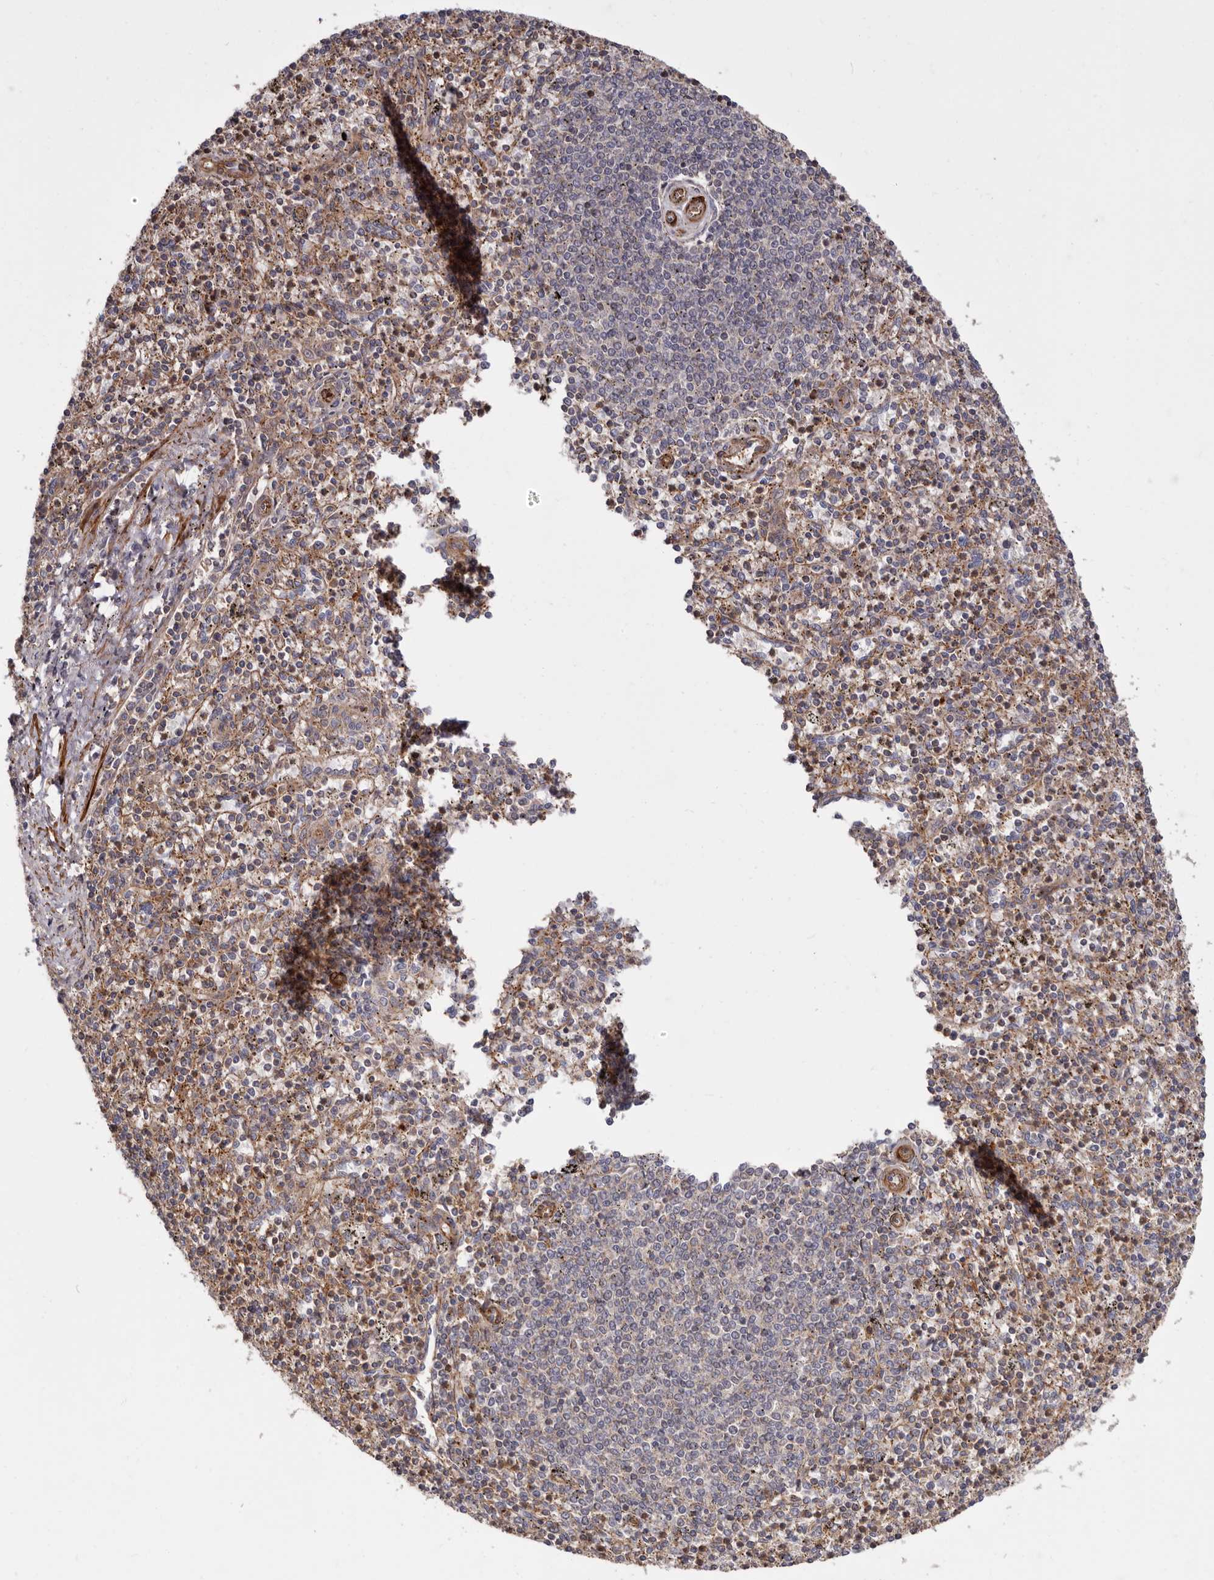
{"staining": {"intensity": "moderate", "quantity": "25%-75%", "location": "cytoplasmic/membranous"}, "tissue": "spleen", "cell_type": "Cells in red pulp", "image_type": "normal", "snomed": [{"axis": "morphology", "description": "Normal tissue, NOS"}, {"axis": "topography", "description": "Spleen"}], "caption": "This is an image of immunohistochemistry staining of benign spleen, which shows moderate expression in the cytoplasmic/membranous of cells in red pulp.", "gene": "TMC7", "patient": {"sex": "male", "age": 72}}